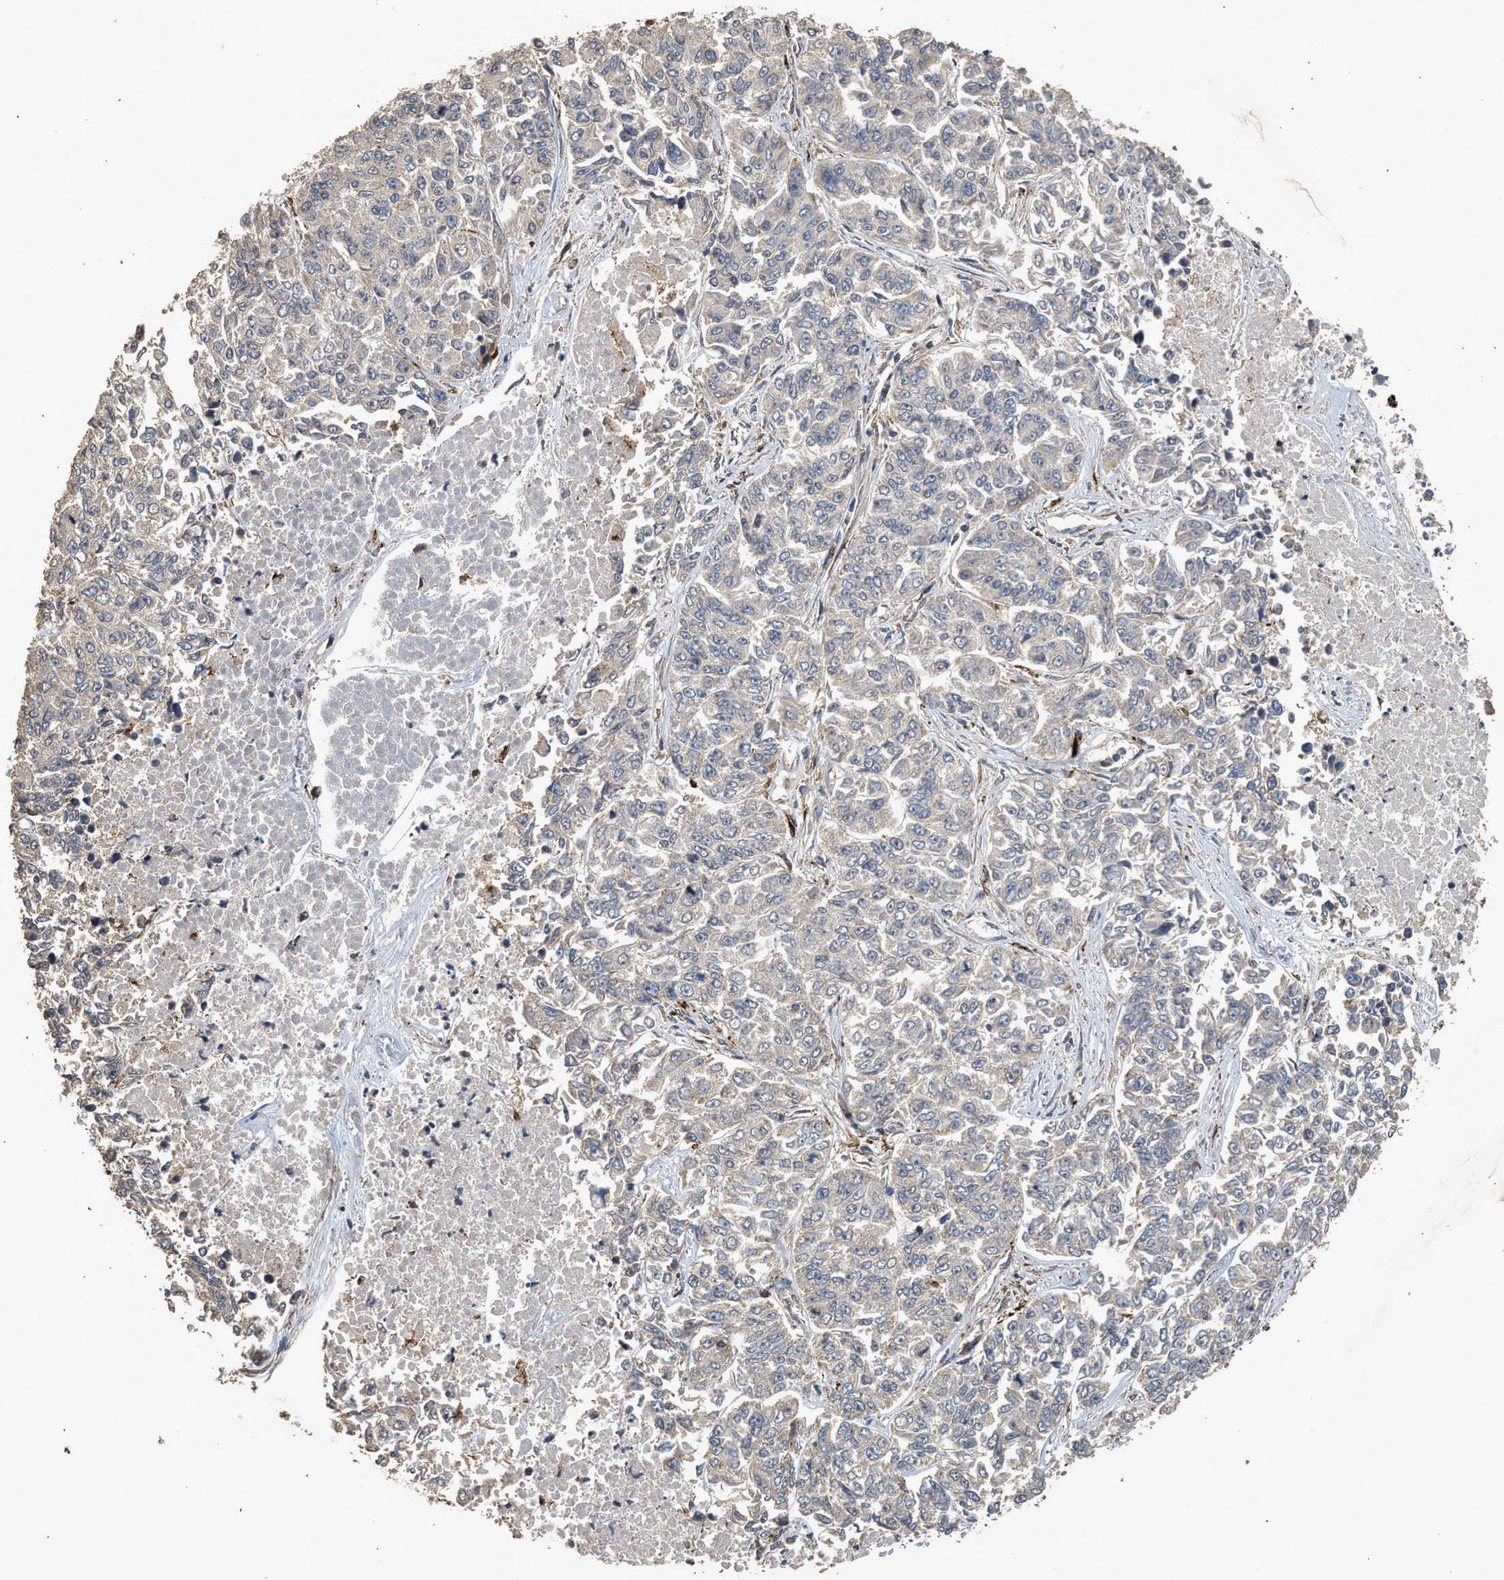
{"staining": {"intensity": "weak", "quantity": ">75%", "location": "cytoplasmic/membranous"}, "tissue": "lung cancer", "cell_type": "Tumor cells", "image_type": "cancer", "snomed": [{"axis": "morphology", "description": "Adenocarcinoma, NOS"}, {"axis": "topography", "description": "Lung"}], "caption": "The histopathology image demonstrates a brown stain indicating the presence of a protein in the cytoplasmic/membranous of tumor cells in adenocarcinoma (lung).", "gene": "CTSV", "patient": {"sex": "male", "age": 84}}